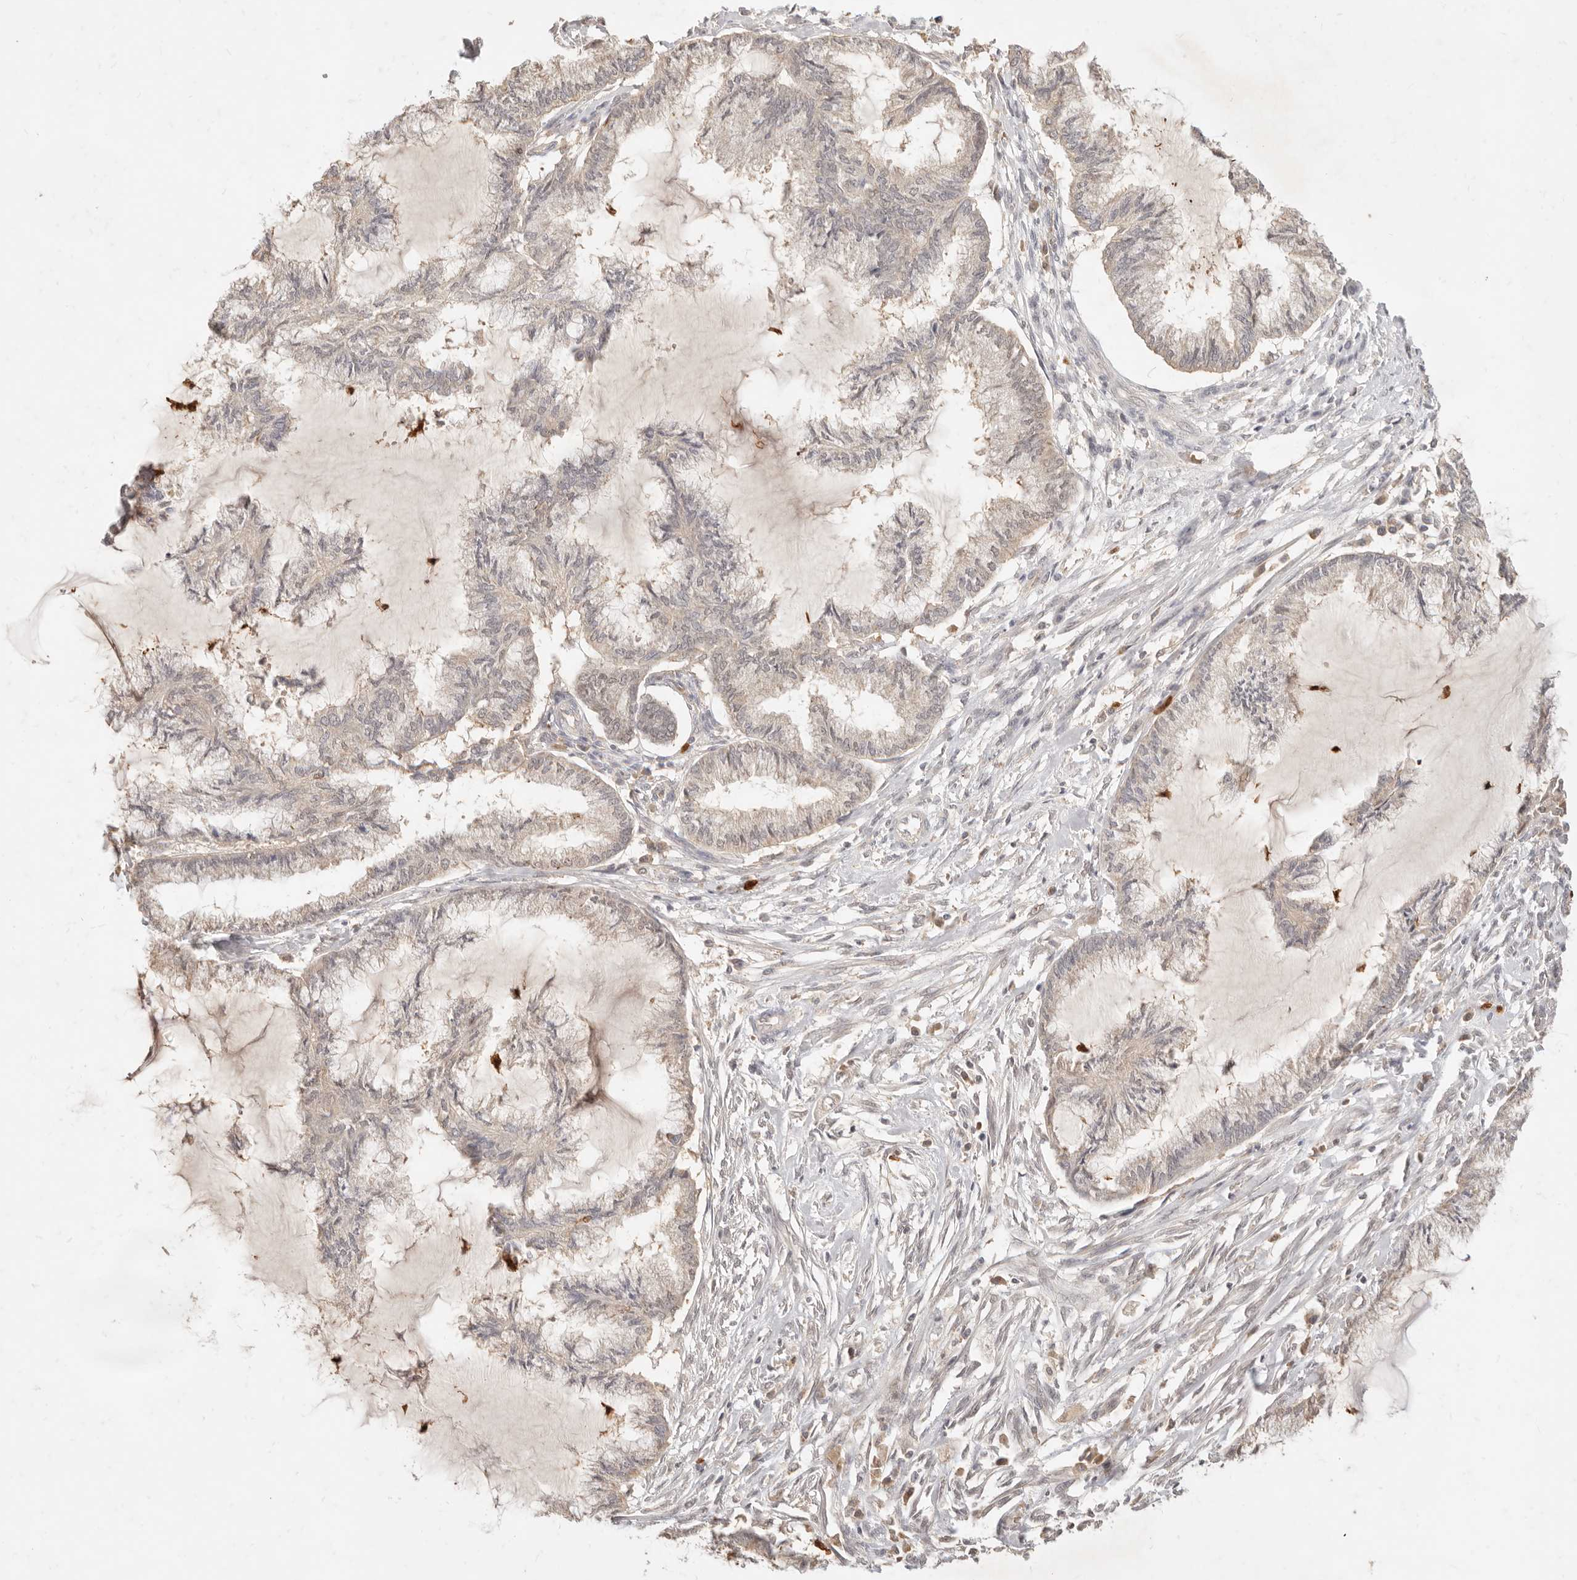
{"staining": {"intensity": "negative", "quantity": "none", "location": "none"}, "tissue": "endometrial cancer", "cell_type": "Tumor cells", "image_type": "cancer", "snomed": [{"axis": "morphology", "description": "Adenocarcinoma, NOS"}, {"axis": "topography", "description": "Endometrium"}], "caption": "DAB immunohistochemical staining of human endometrial adenocarcinoma shows no significant expression in tumor cells.", "gene": "TMTC2", "patient": {"sex": "female", "age": 86}}